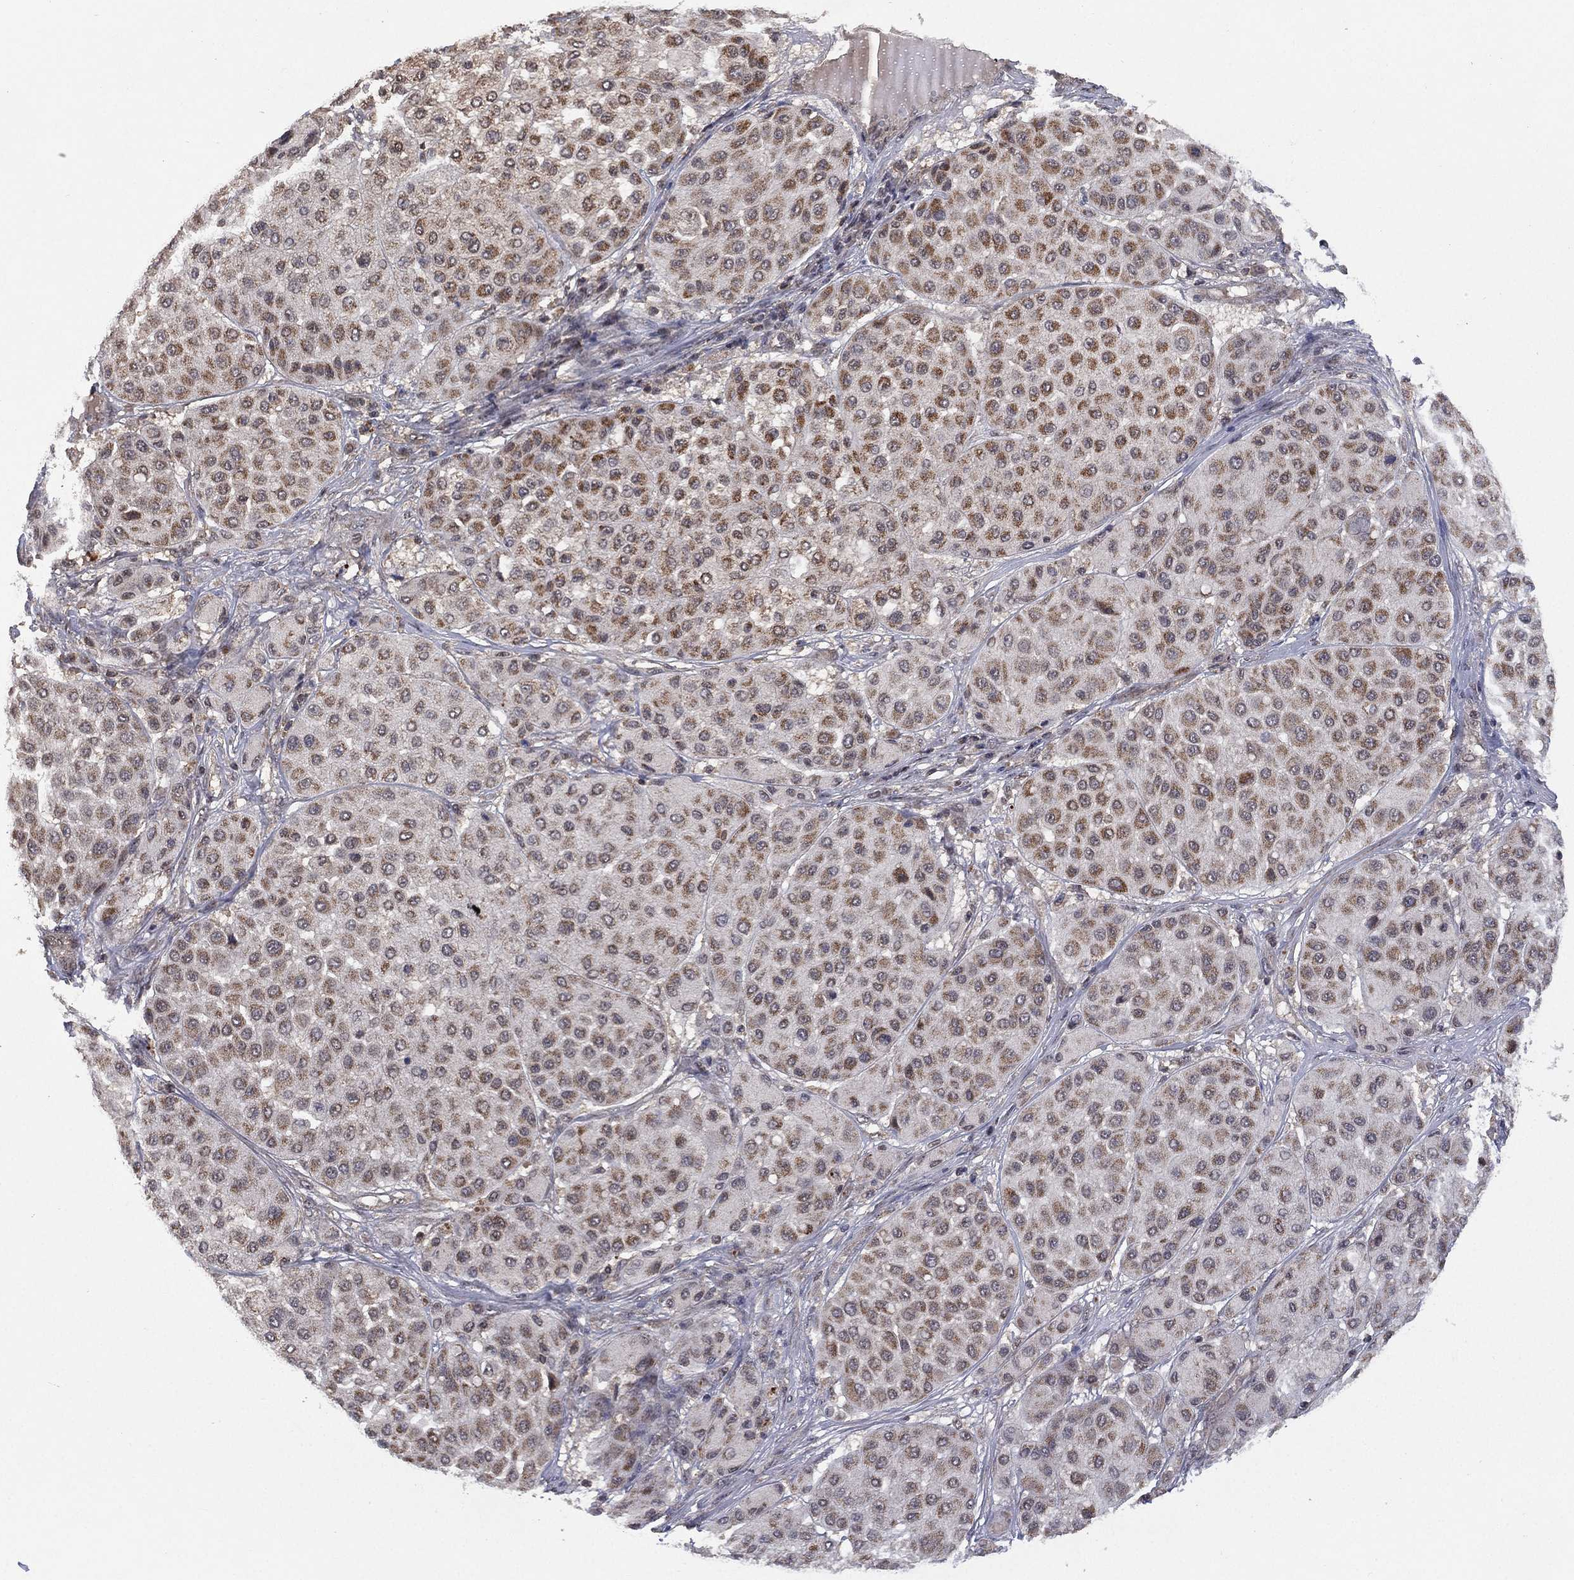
{"staining": {"intensity": "weak", "quantity": "25%-75%", "location": "cytoplasmic/membranous"}, "tissue": "melanoma", "cell_type": "Tumor cells", "image_type": "cancer", "snomed": [{"axis": "morphology", "description": "Malignant melanoma, Metastatic site"}, {"axis": "topography", "description": "Smooth muscle"}], "caption": "Protein staining demonstrates weak cytoplasmic/membranous expression in approximately 25%-75% of tumor cells in malignant melanoma (metastatic site).", "gene": "NELFCD", "patient": {"sex": "male", "age": 41}}